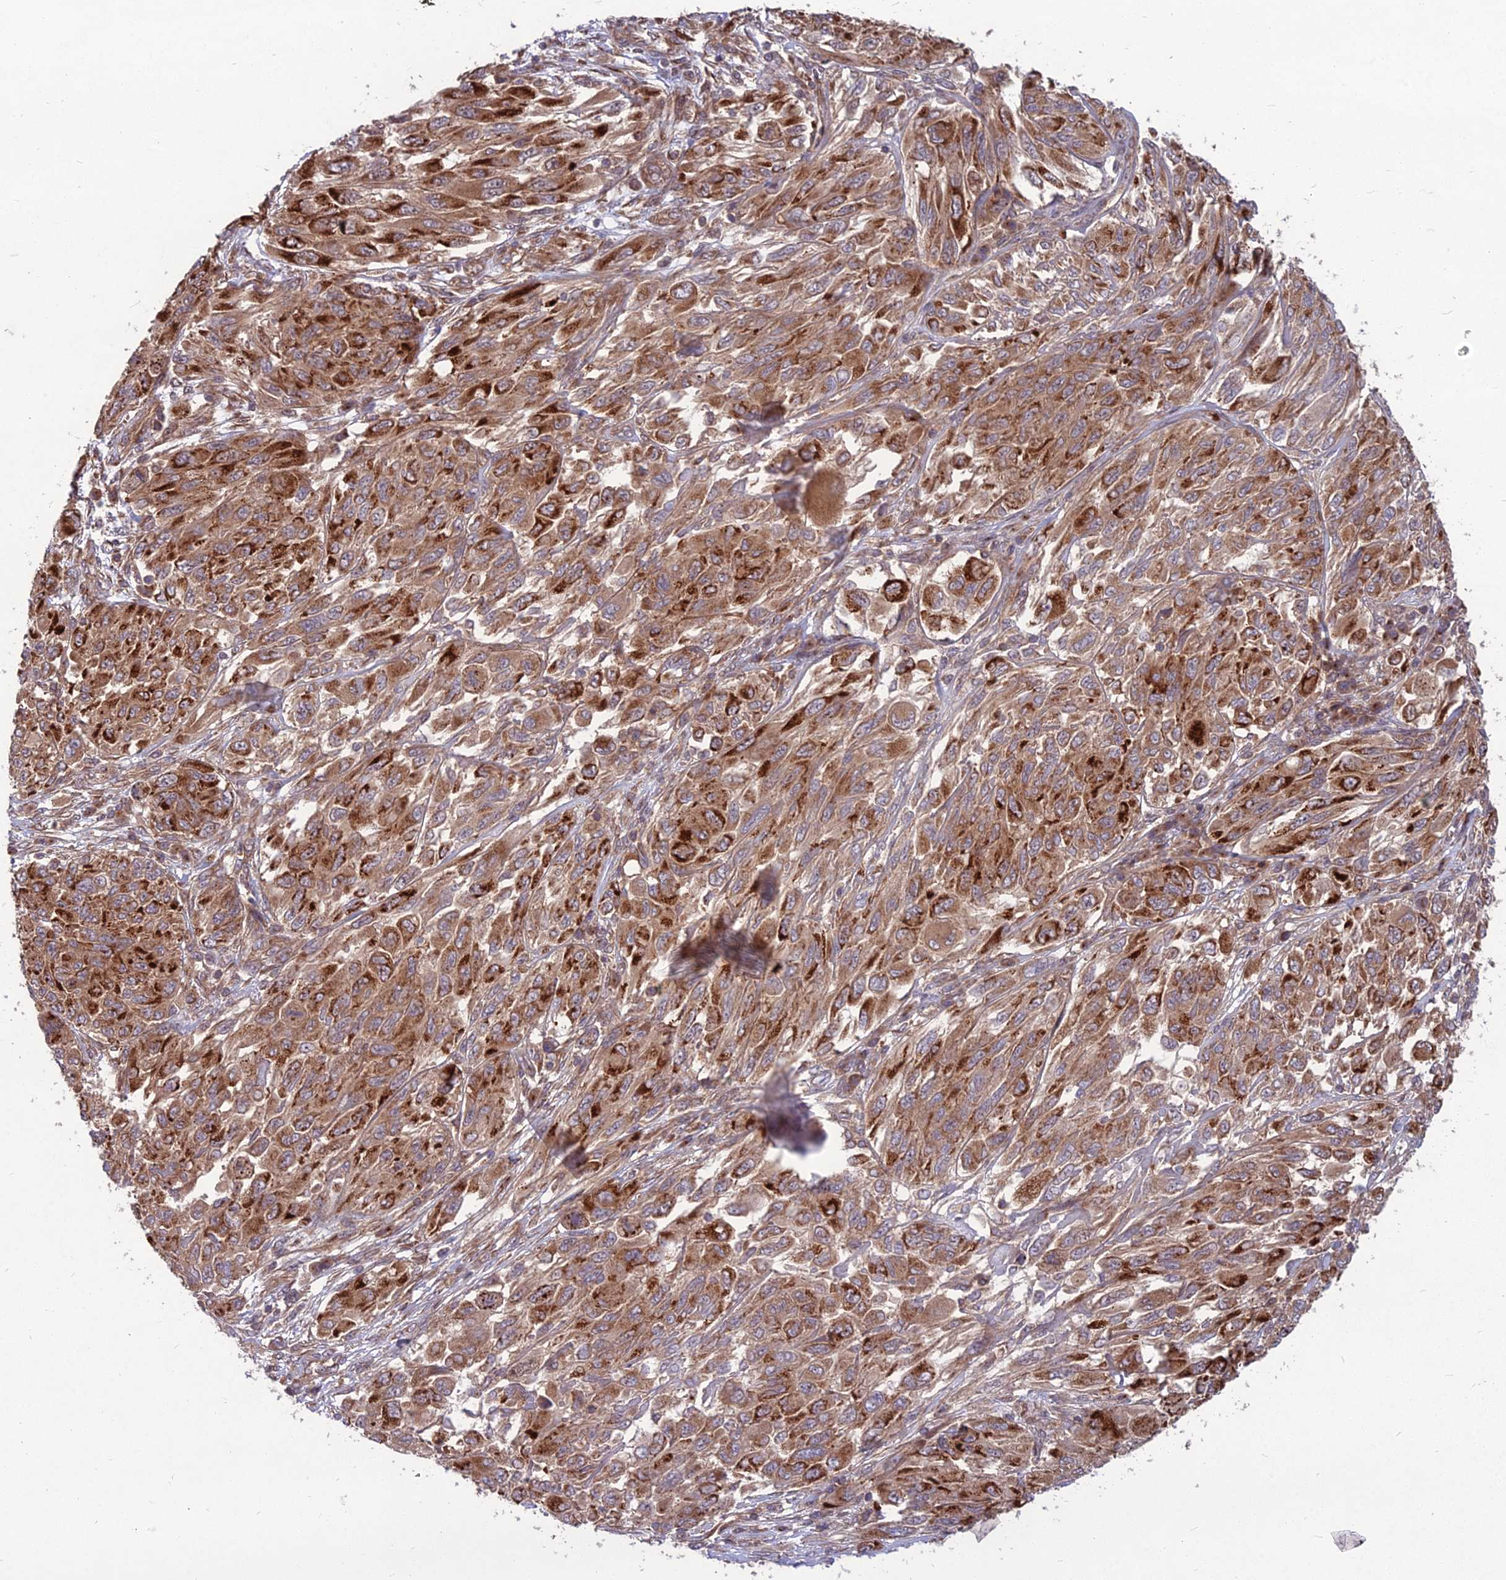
{"staining": {"intensity": "strong", "quantity": ">75%", "location": "cytoplasmic/membranous"}, "tissue": "melanoma", "cell_type": "Tumor cells", "image_type": "cancer", "snomed": [{"axis": "morphology", "description": "Malignant melanoma, NOS"}, {"axis": "topography", "description": "Skin"}], "caption": "Immunohistochemical staining of malignant melanoma reveals high levels of strong cytoplasmic/membranous protein staining in about >75% of tumor cells.", "gene": "MFSD8", "patient": {"sex": "female", "age": 91}}